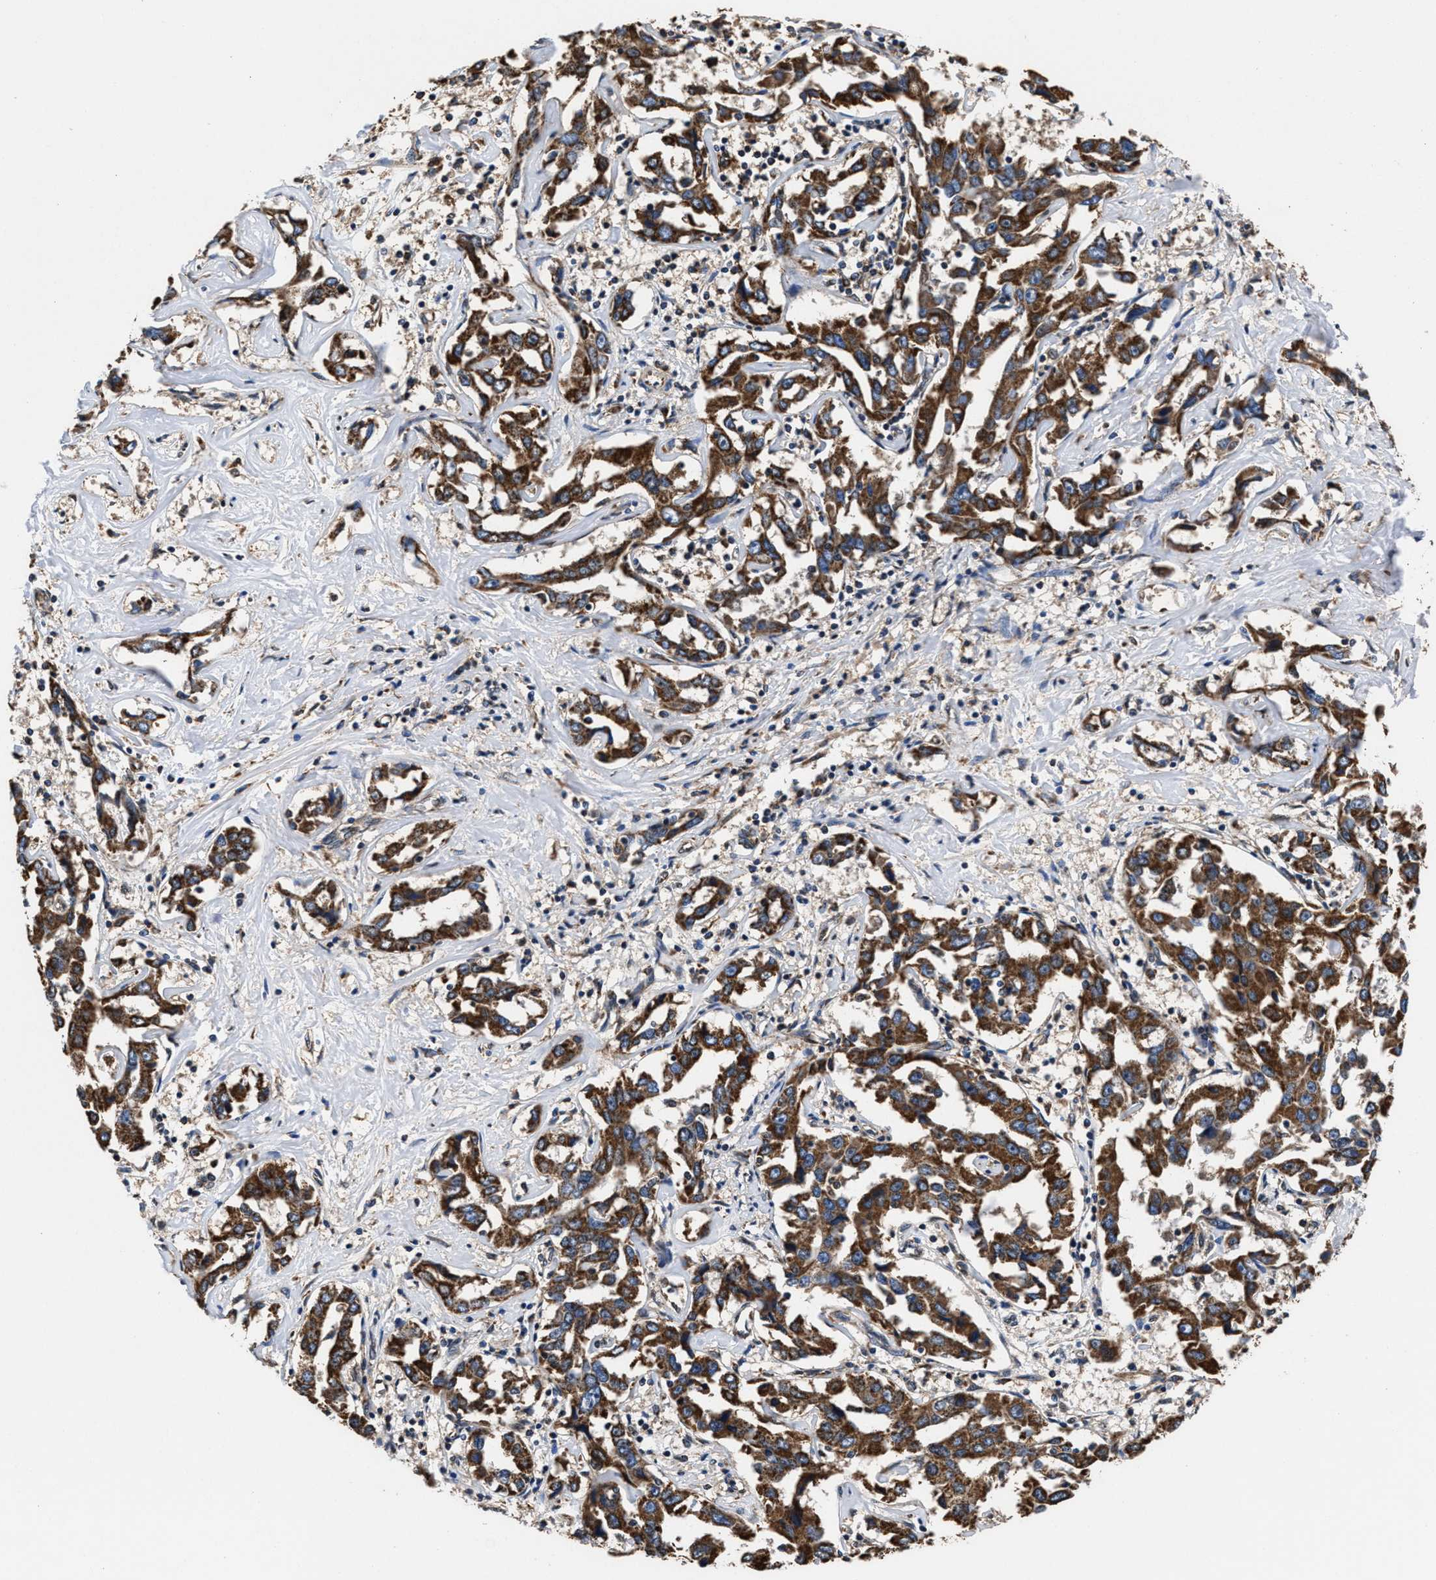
{"staining": {"intensity": "strong", "quantity": ">75%", "location": "cytoplasmic/membranous"}, "tissue": "liver cancer", "cell_type": "Tumor cells", "image_type": "cancer", "snomed": [{"axis": "morphology", "description": "Cholangiocarcinoma"}, {"axis": "topography", "description": "Liver"}], "caption": "Liver cancer stained with a brown dye displays strong cytoplasmic/membranous positive positivity in approximately >75% of tumor cells.", "gene": "ACLY", "patient": {"sex": "male", "age": 59}}